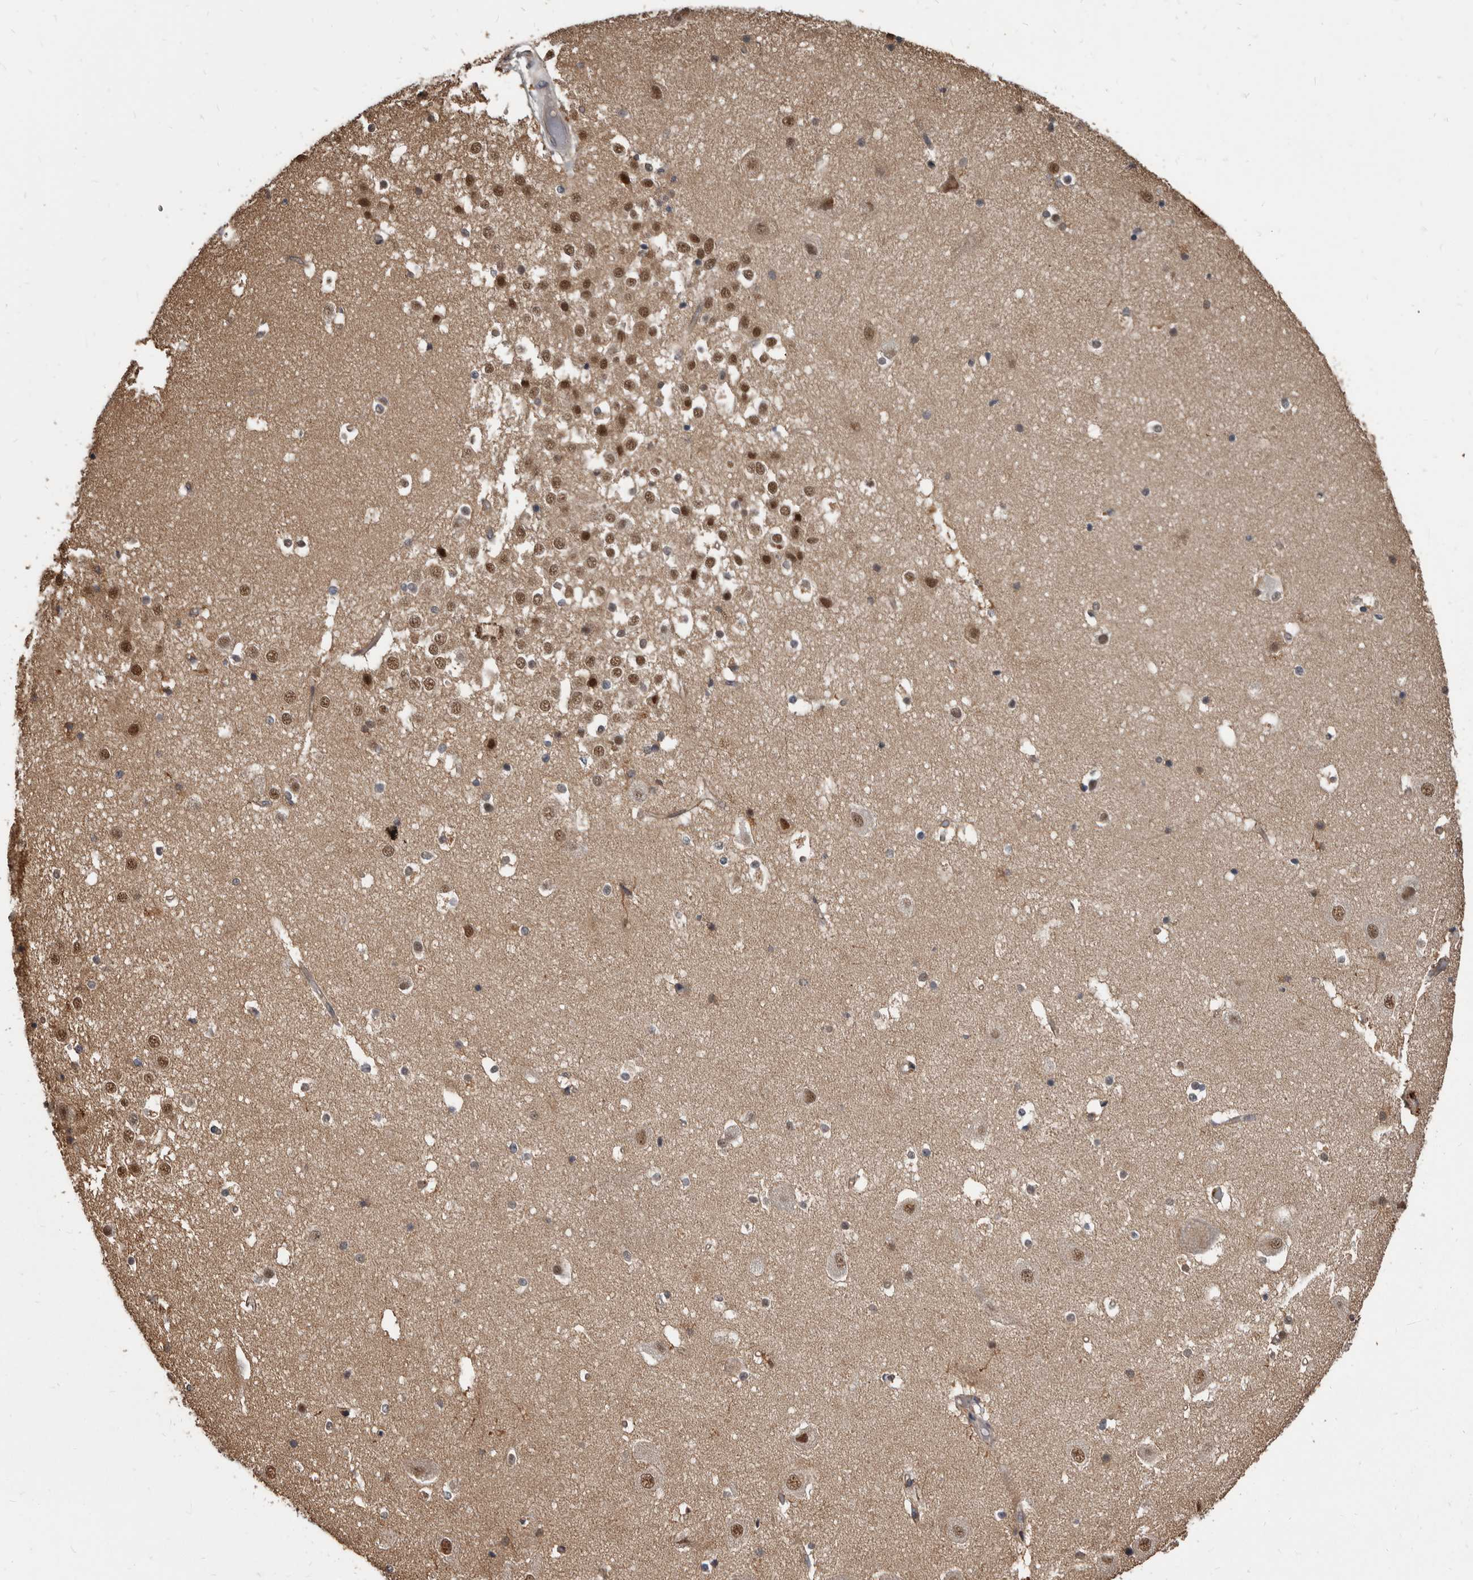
{"staining": {"intensity": "weak", "quantity": "25%-75%", "location": "nuclear"}, "tissue": "hippocampus", "cell_type": "Glial cells", "image_type": "normal", "snomed": [{"axis": "morphology", "description": "Normal tissue, NOS"}, {"axis": "topography", "description": "Hippocampus"}], "caption": "The image reveals immunohistochemical staining of unremarkable hippocampus. There is weak nuclear positivity is identified in about 25%-75% of glial cells. (DAB IHC, brown staining for protein, blue staining for nuclei).", "gene": "AHR", "patient": {"sex": "female", "age": 52}}